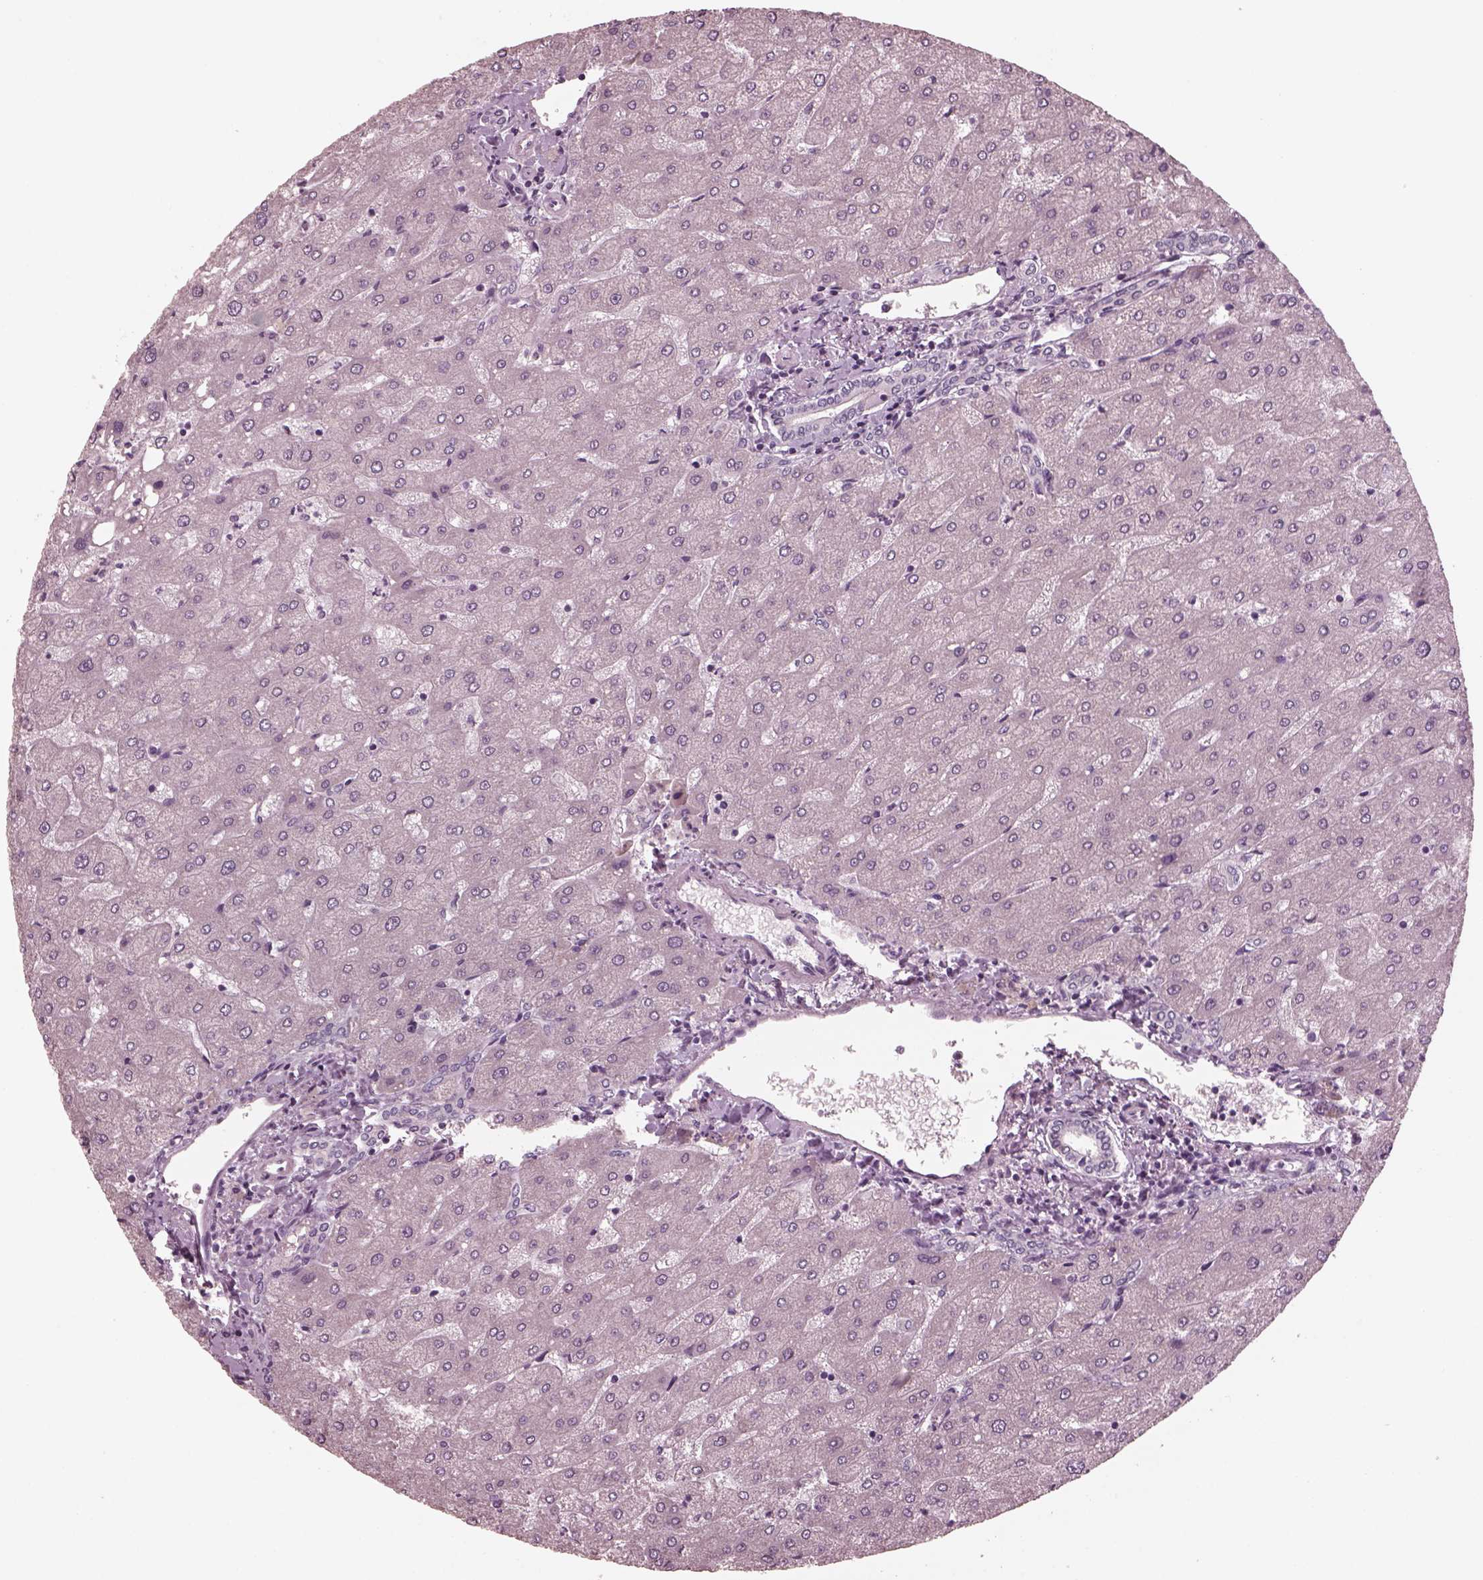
{"staining": {"intensity": "negative", "quantity": "none", "location": "none"}, "tissue": "liver", "cell_type": "Cholangiocytes", "image_type": "normal", "snomed": [{"axis": "morphology", "description": "Normal tissue, NOS"}, {"axis": "topography", "description": "Liver"}], "caption": "IHC image of unremarkable liver: human liver stained with DAB reveals no significant protein staining in cholangiocytes.", "gene": "SAXO1", "patient": {"sex": "male", "age": 67}}